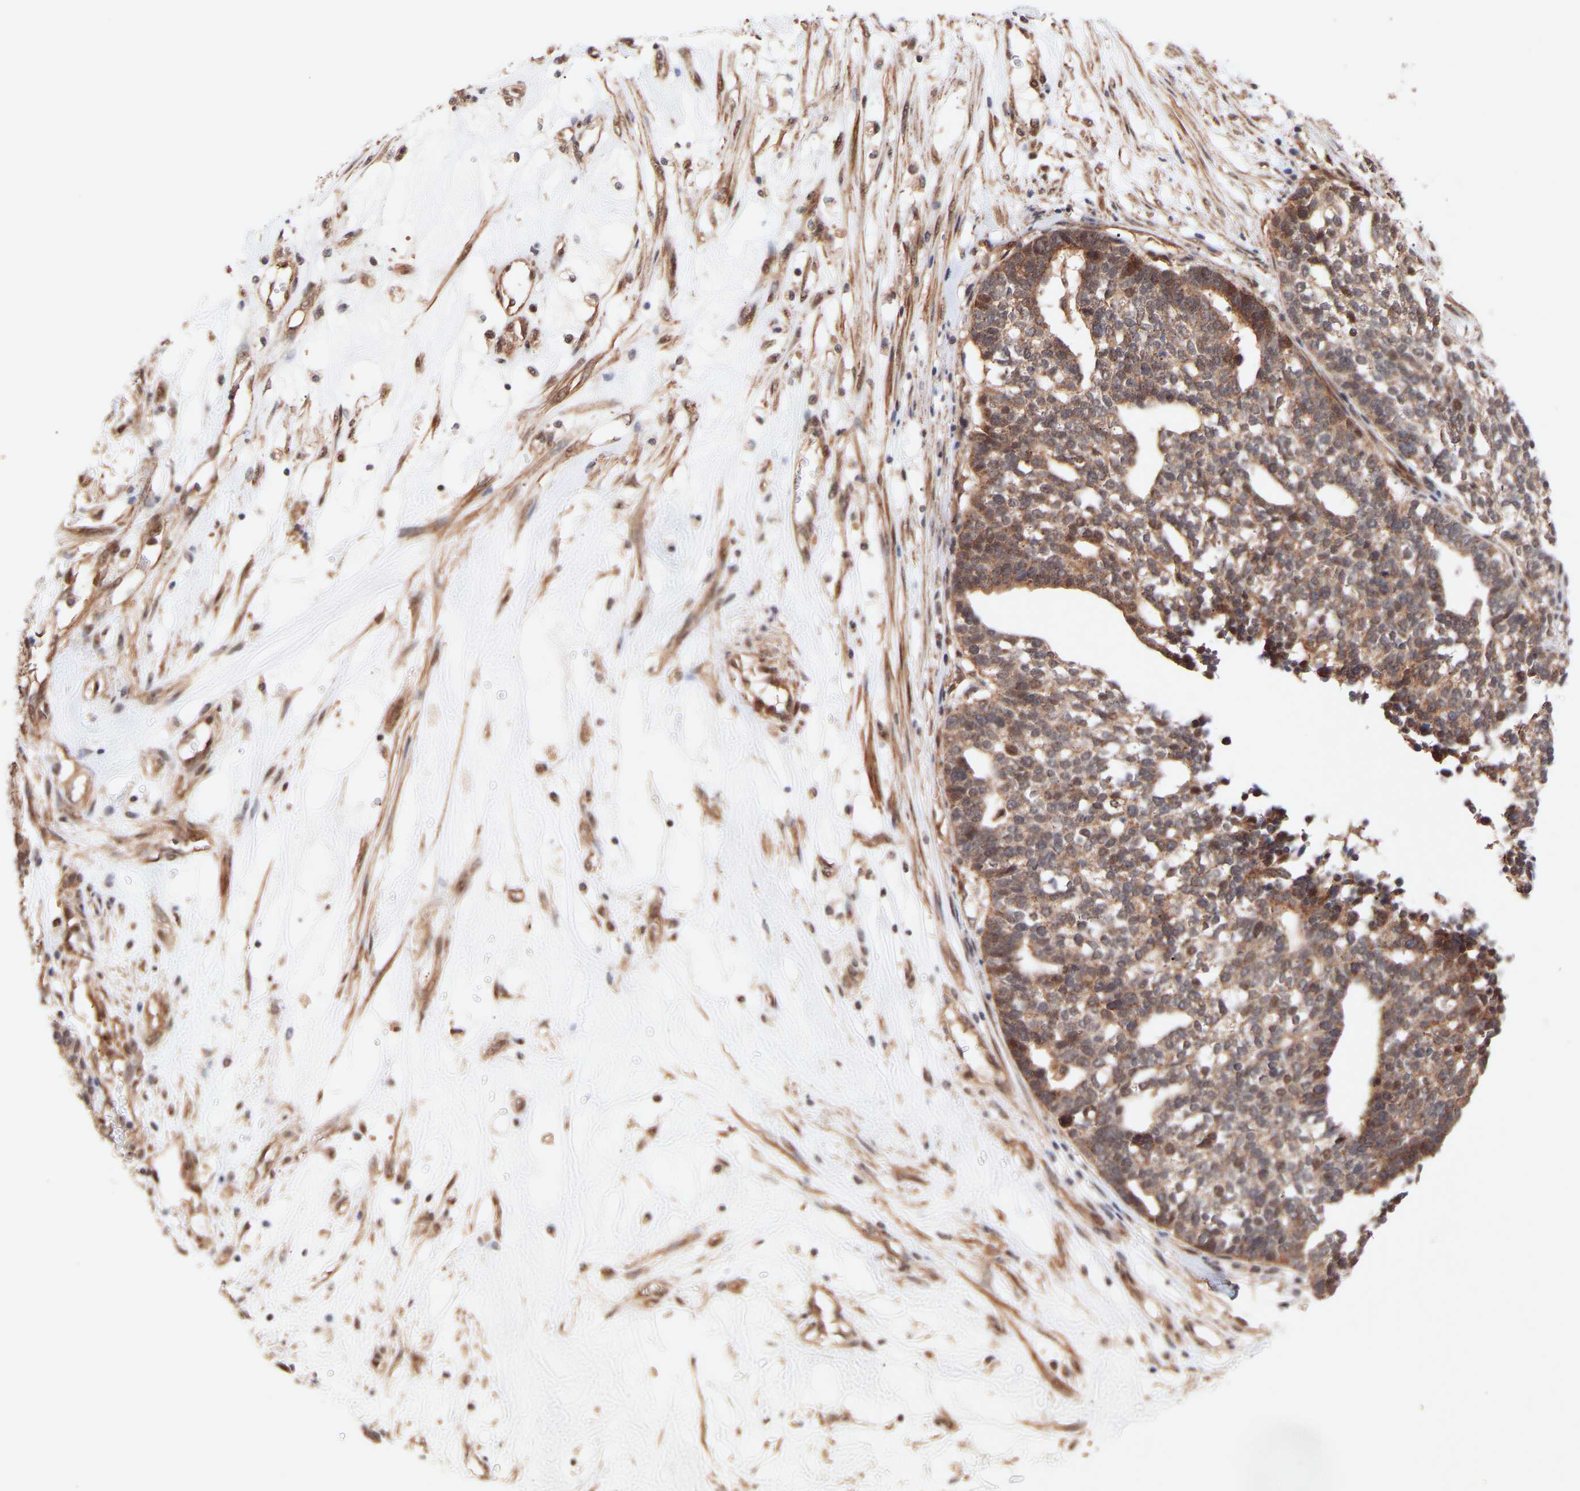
{"staining": {"intensity": "moderate", "quantity": ">75%", "location": "cytoplasmic/membranous"}, "tissue": "ovarian cancer", "cell_type": "Tumor cells", "image_type": "cancer", "snomed": [{"axis": "morphology", "description": "Cystadenocarcinoma, serous, NOS"}, {"axis": "topography", "description": "Ovary"}], "caption": "Tumor cells display moderate cytoplasmic/membranous staining in about >75% of cells in ovarian serous cystadenocarcinoma.", "gene": "PDLIM5", "patient": {"sex": "female", "age": 59}}